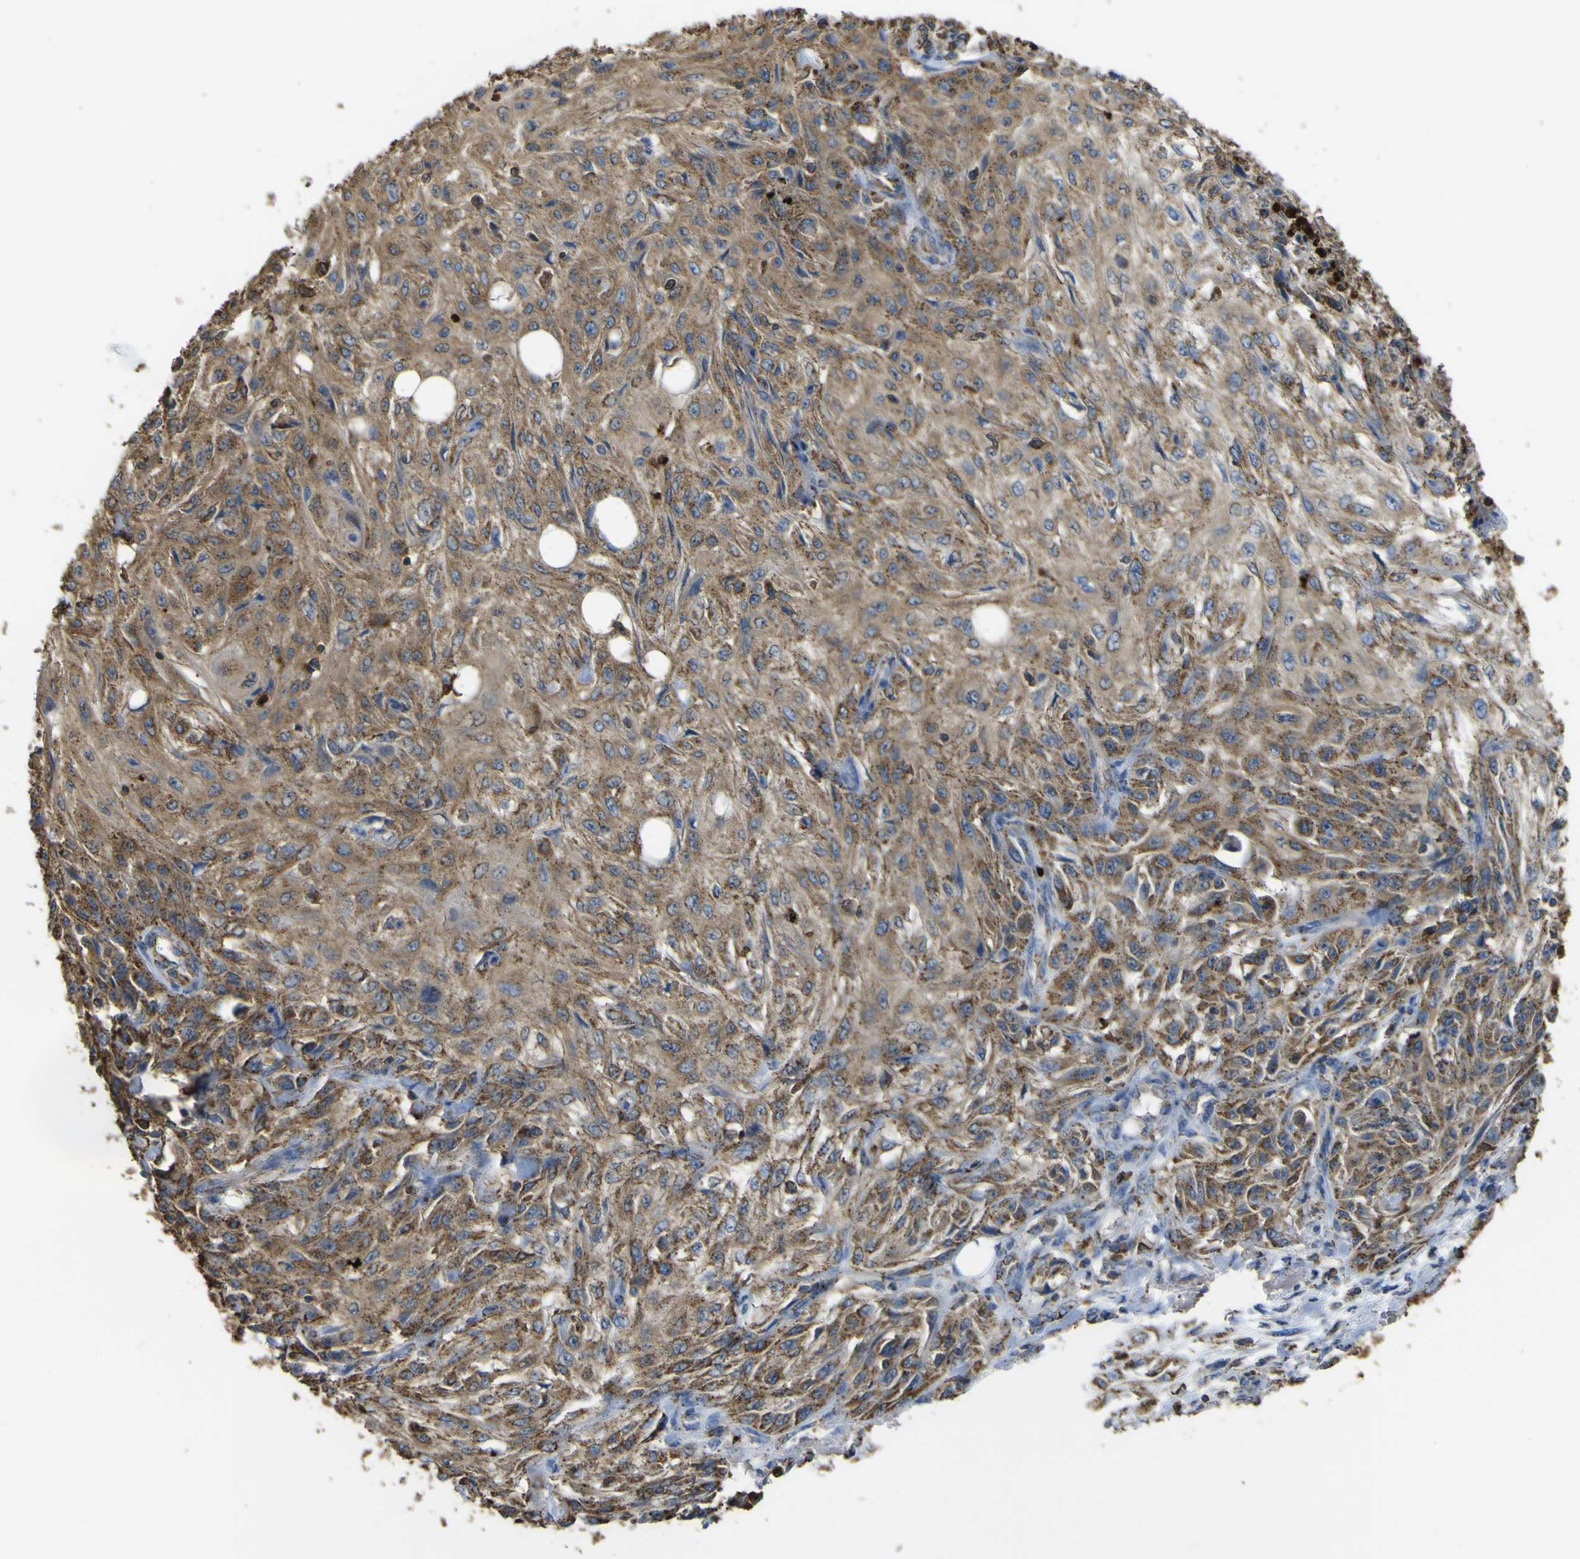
{"staining": {"intensity": "strong", "quantity": ">75%", "location": "cytoplasmic/membranous"}, "tissue": "skin cancer", "cell_type": "Tumor cells", "image_type": "cancer", "snomed": [{"axis": "morphology", "description": "Squamous cell carcinoma, NOS"}, {"axis": "topography", "description": "Skin"}], "caption": "Skin squamous cell carcinoma stained with DAB (3,3'-diaminobenzidine) immunohistochemistry demonstrates high levels of strong cytoplasmic/membranous staining in about >75% of tumor cells.", "gene": "ACSL3", "patient": {"sex": "male", "age": 75}}